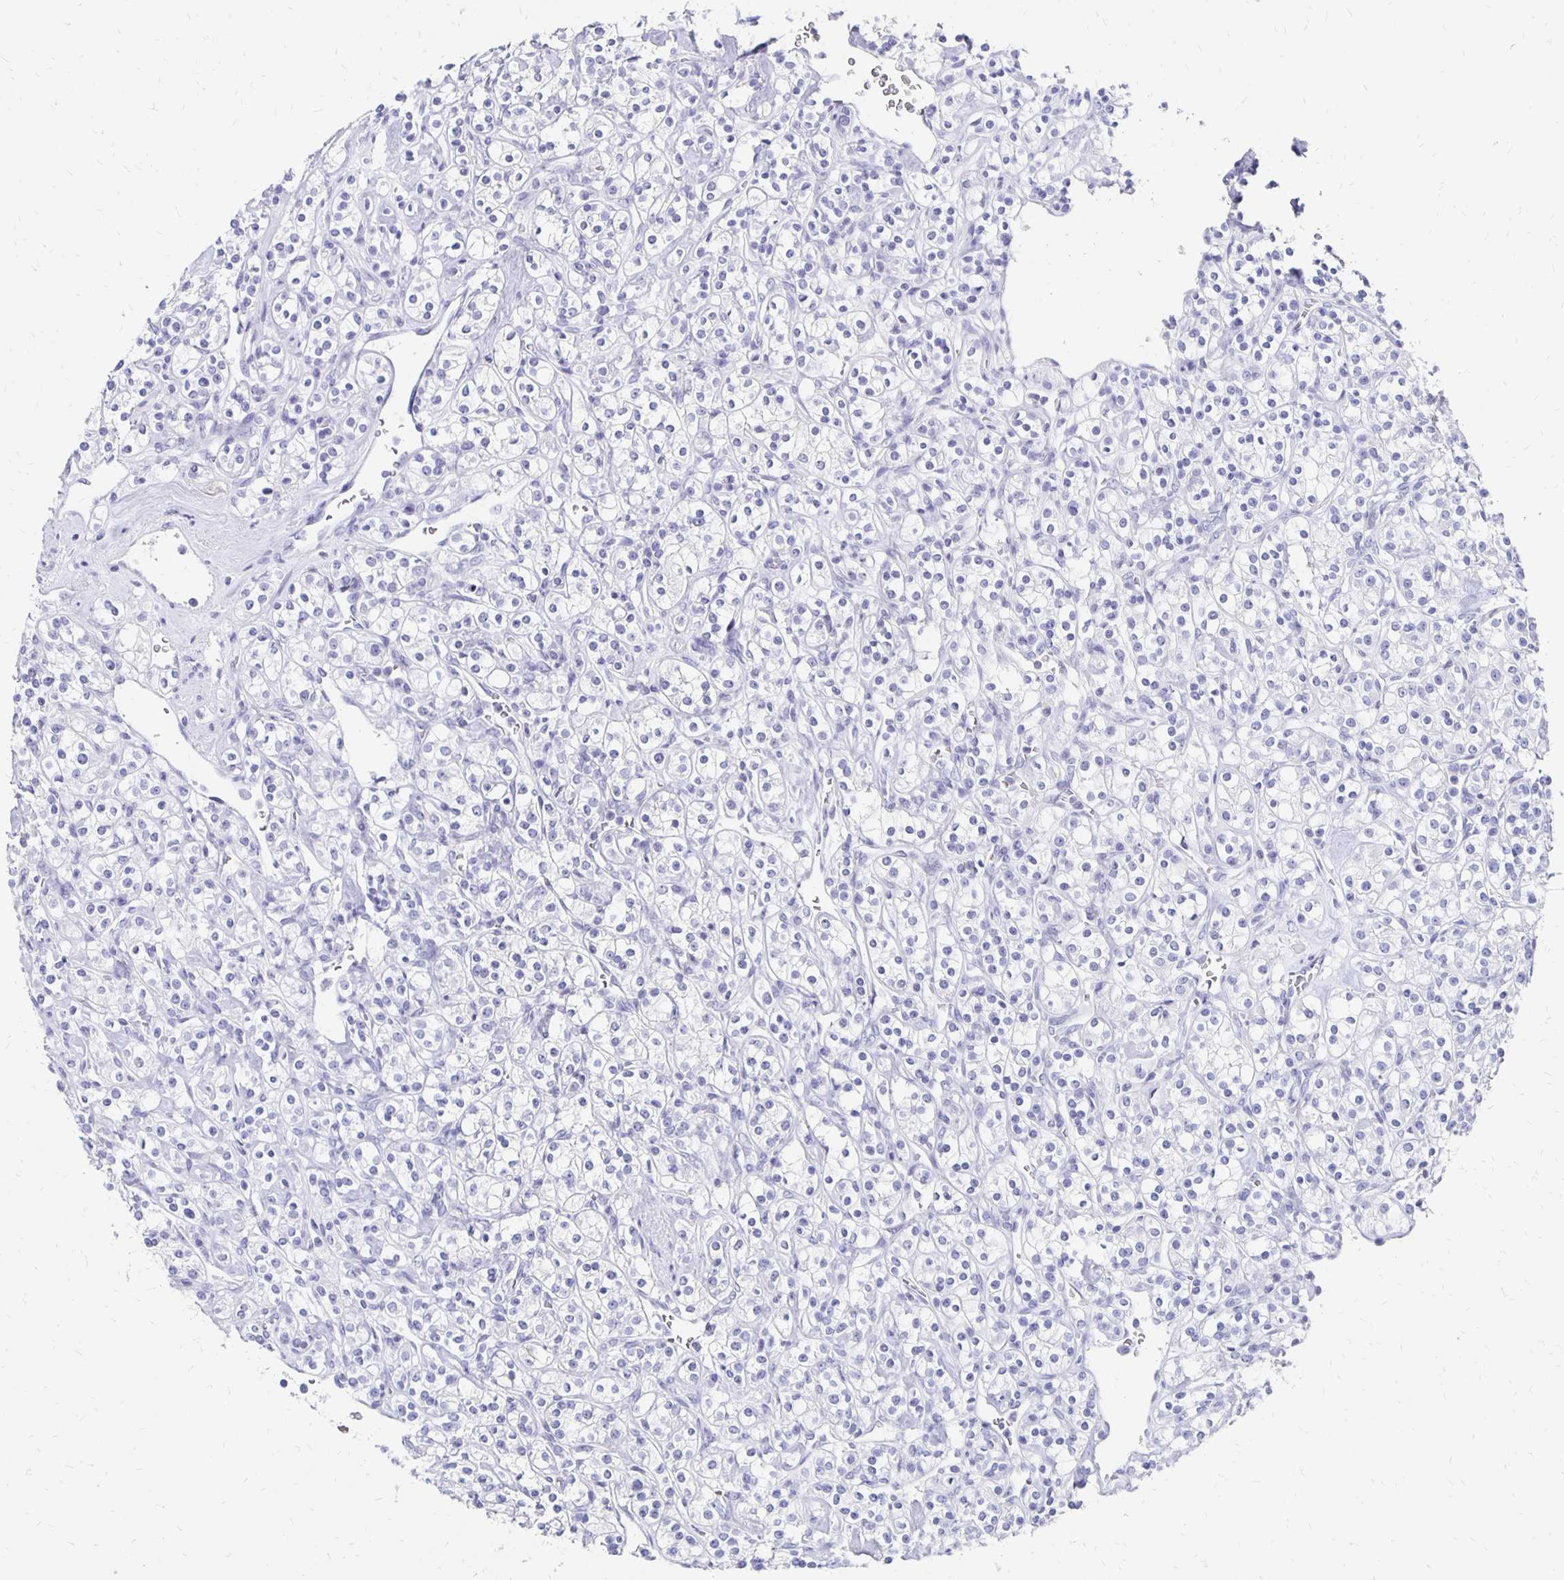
{"staining": {"intensity": "negative", "quantity": "none", "location": "none"}, "tissue": "renal cancer", "cell_type": "Tumor cells", "image_type": "cancer", "snomed": [{"axis": "morphology", "description": "Adenocarcinoma, NOS"}, {"axis": "topography", "description": "Kidney"}], "caption": "DAB (3,3'-diaminobenzidine) immunohistochemical staining of human renal cancer exhibits no significant staining in tumor cells. The staining is performed using DAB (3,3'-diaminobenzidine) brown chromogen with nuclei counter-stained in using hematoxylin.", "gene": "SYT2", "patient": {"sex": "male", "age": 77}}